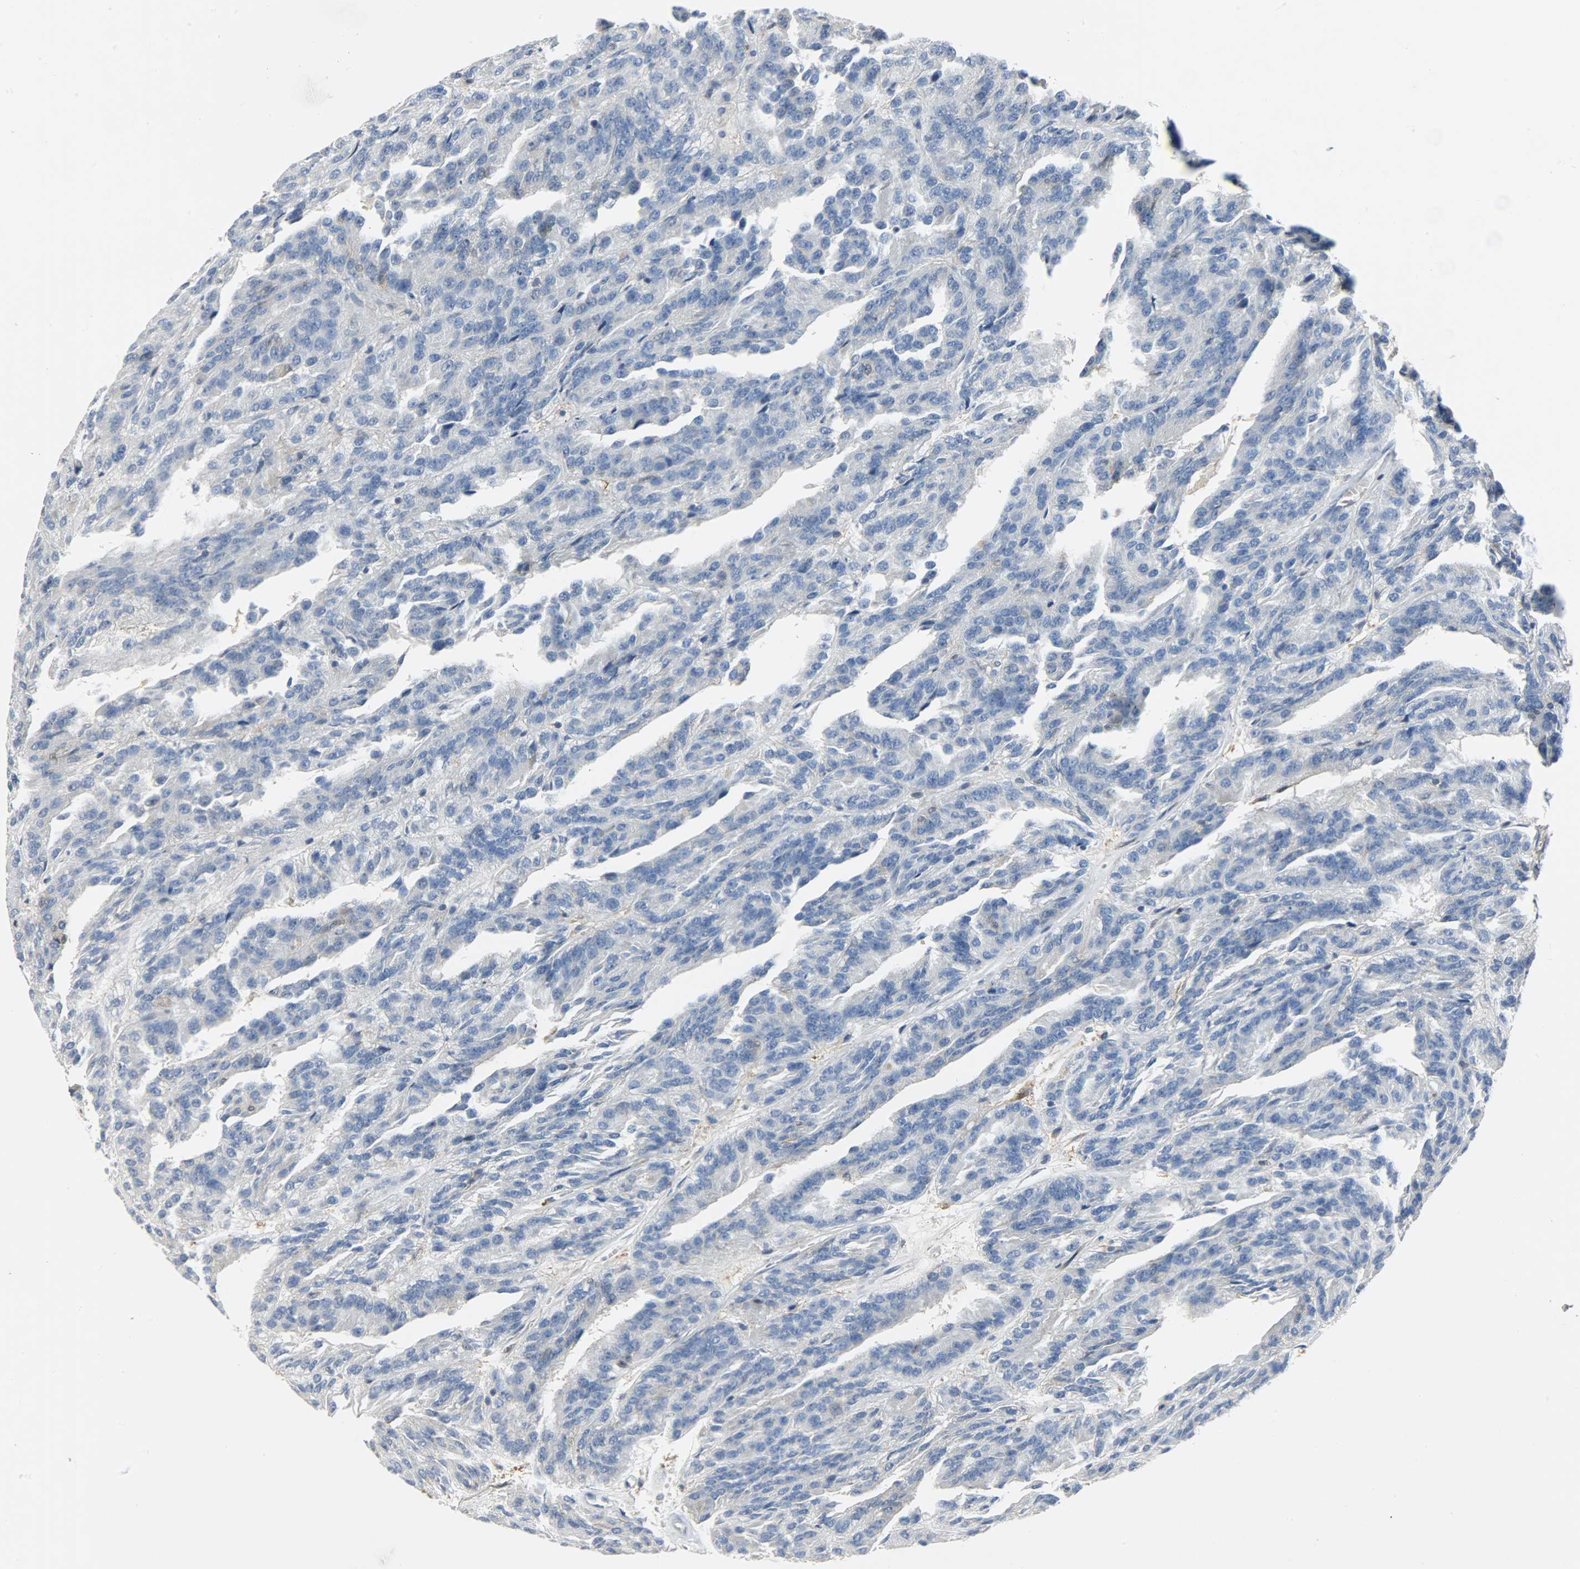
{"staining": {"intensity": "negative", "quantity": "none", "location": "none"}, "tissue": "renal cancer", "cell_type": "Tumor cells", "image_type": "cancer", "snomed": [{"axis": "morphology", "description": "Adenocarcinoma, NOS"}, {"axis": "topography", "description": "Kidney"}], "caption": "Tumor cells show no significant expression in renal cancer.", "gene": "EIF4EBP1", "patient": {"sex": "male", "age": 46}}